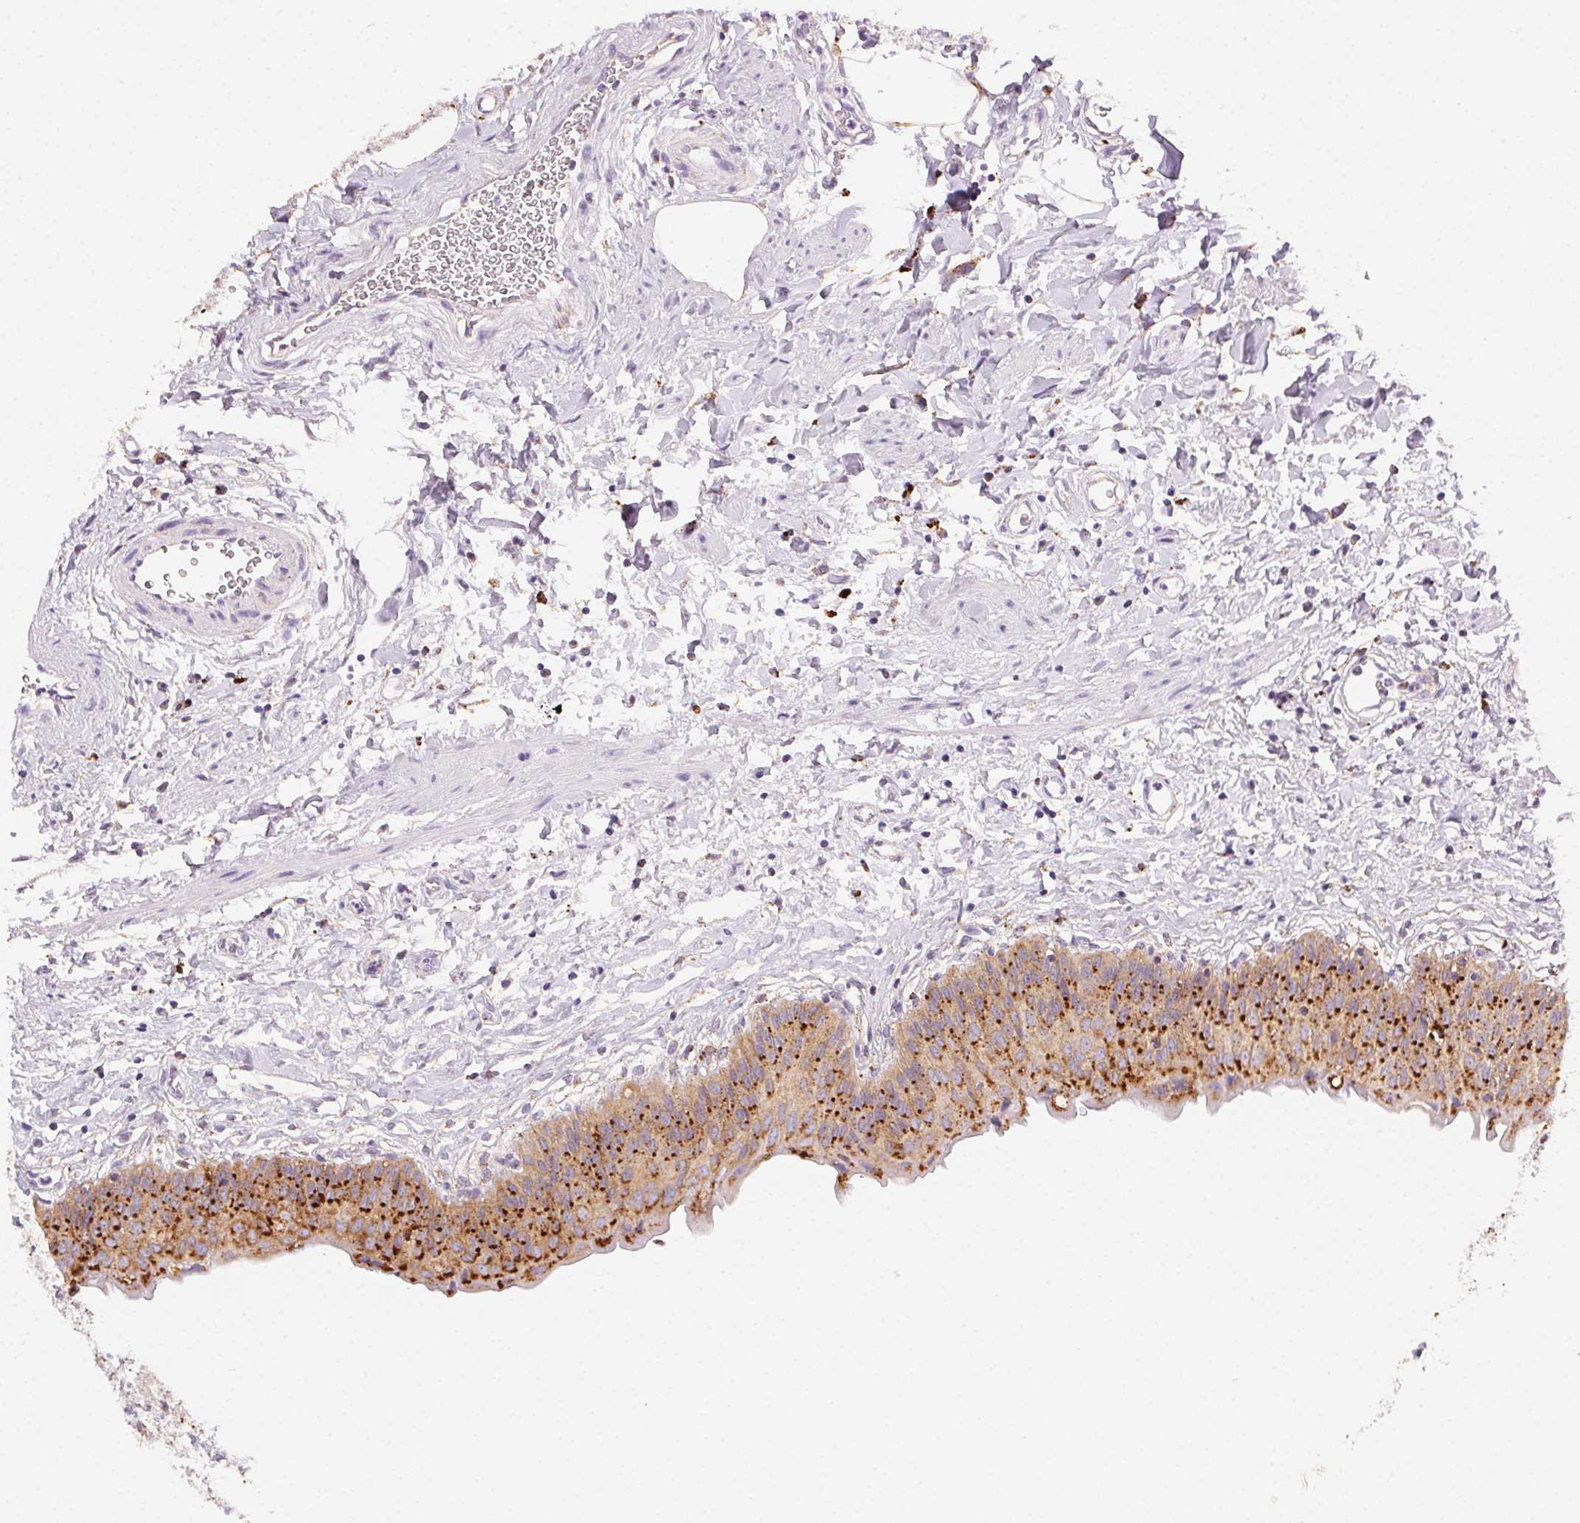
{"staining": {"intensity": "strong", "quantity": ">75%", "location": "cytoplasmic/membranous"}, "tissue": "urinary bladder", "cell_type": "Urothelial cells", "image_type": "normal", "snomed": [{"axis": "morphology", "description": "Normal tissue, NOS"}, {"axis": "topography", "description": "Urinary bladder"}], "caption": "The micrograph shows immunohistochemical staining of normal urinary bladder. There is strong cytoplasmic/membranous staining is present in about >75% of urothelial cells. The staining is performed using DAB (3,3'-diaminobenzidine) brown chromogen to label protein expression. The nuclei are counter-stained blue using hematoxylin.", "gene": "SCPEP1", "patient": {"sex": "male", "age": 55}}